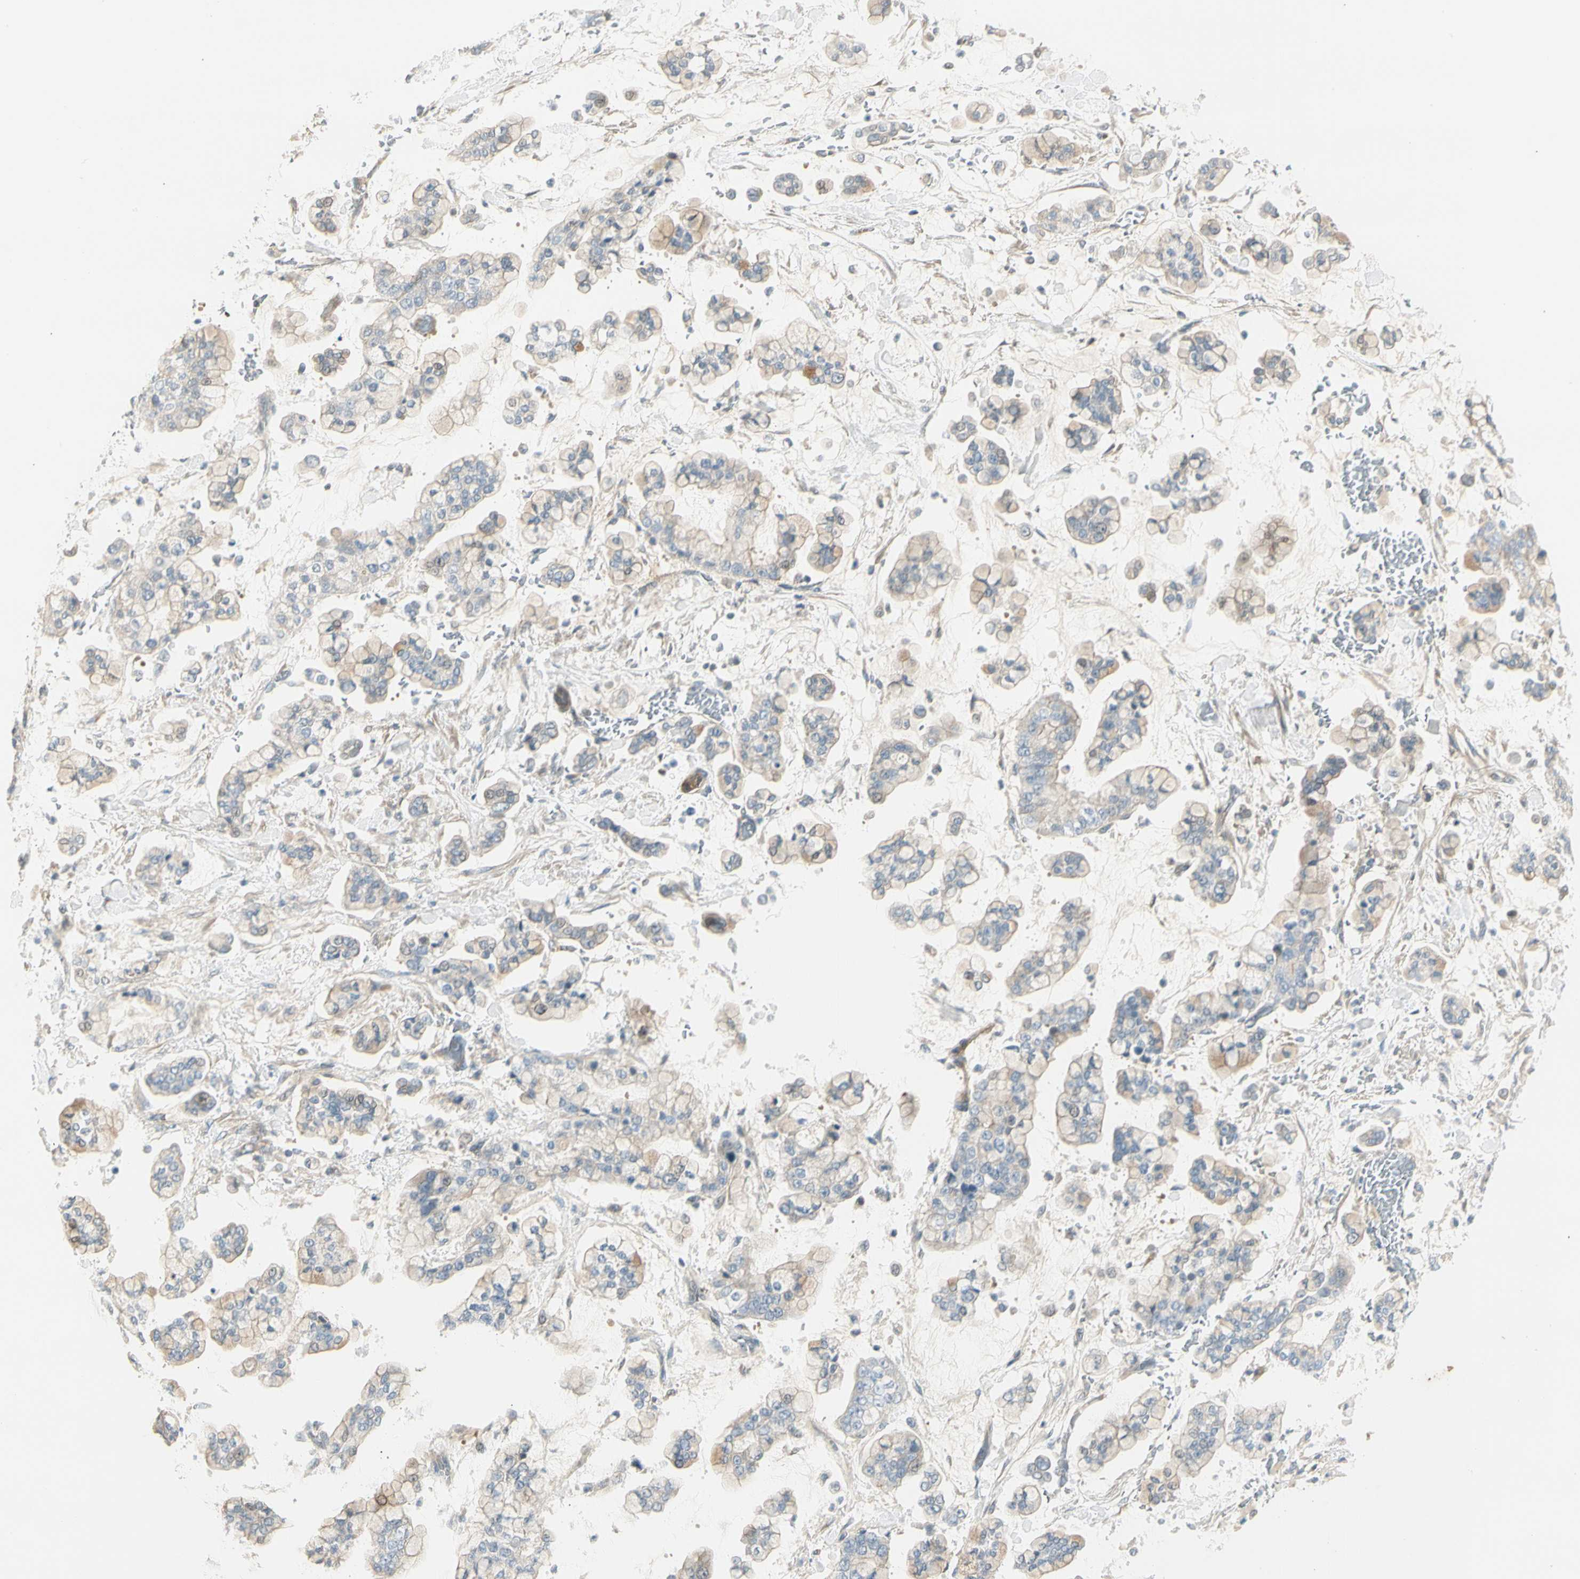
{"staining": {"intensity": "negative", "quantity": "none", "location": "none"}, "tissue": "stomach cancer", "cell_type": "Tumor cells", "image_type": "cancer", "snomed": [{"axis": "morphology", "description": "Normal tissue, NOS"}, {"axis": "morphology", "description": "Adenocarcinoma, NOS"}, {"axis": "topography", "description": "Stomach, upper"}, {"axis": "topography", "description": "Stomach"}], "caption": "This histopathology image is of stomach adenocarcinoma stained with IHC to label a protein in brown with the nuclei are counter-stained blue. There is no positivity in tumor cells.", "gene": "ADGRA3", "patient": {"sex": "male", "age": 76}}